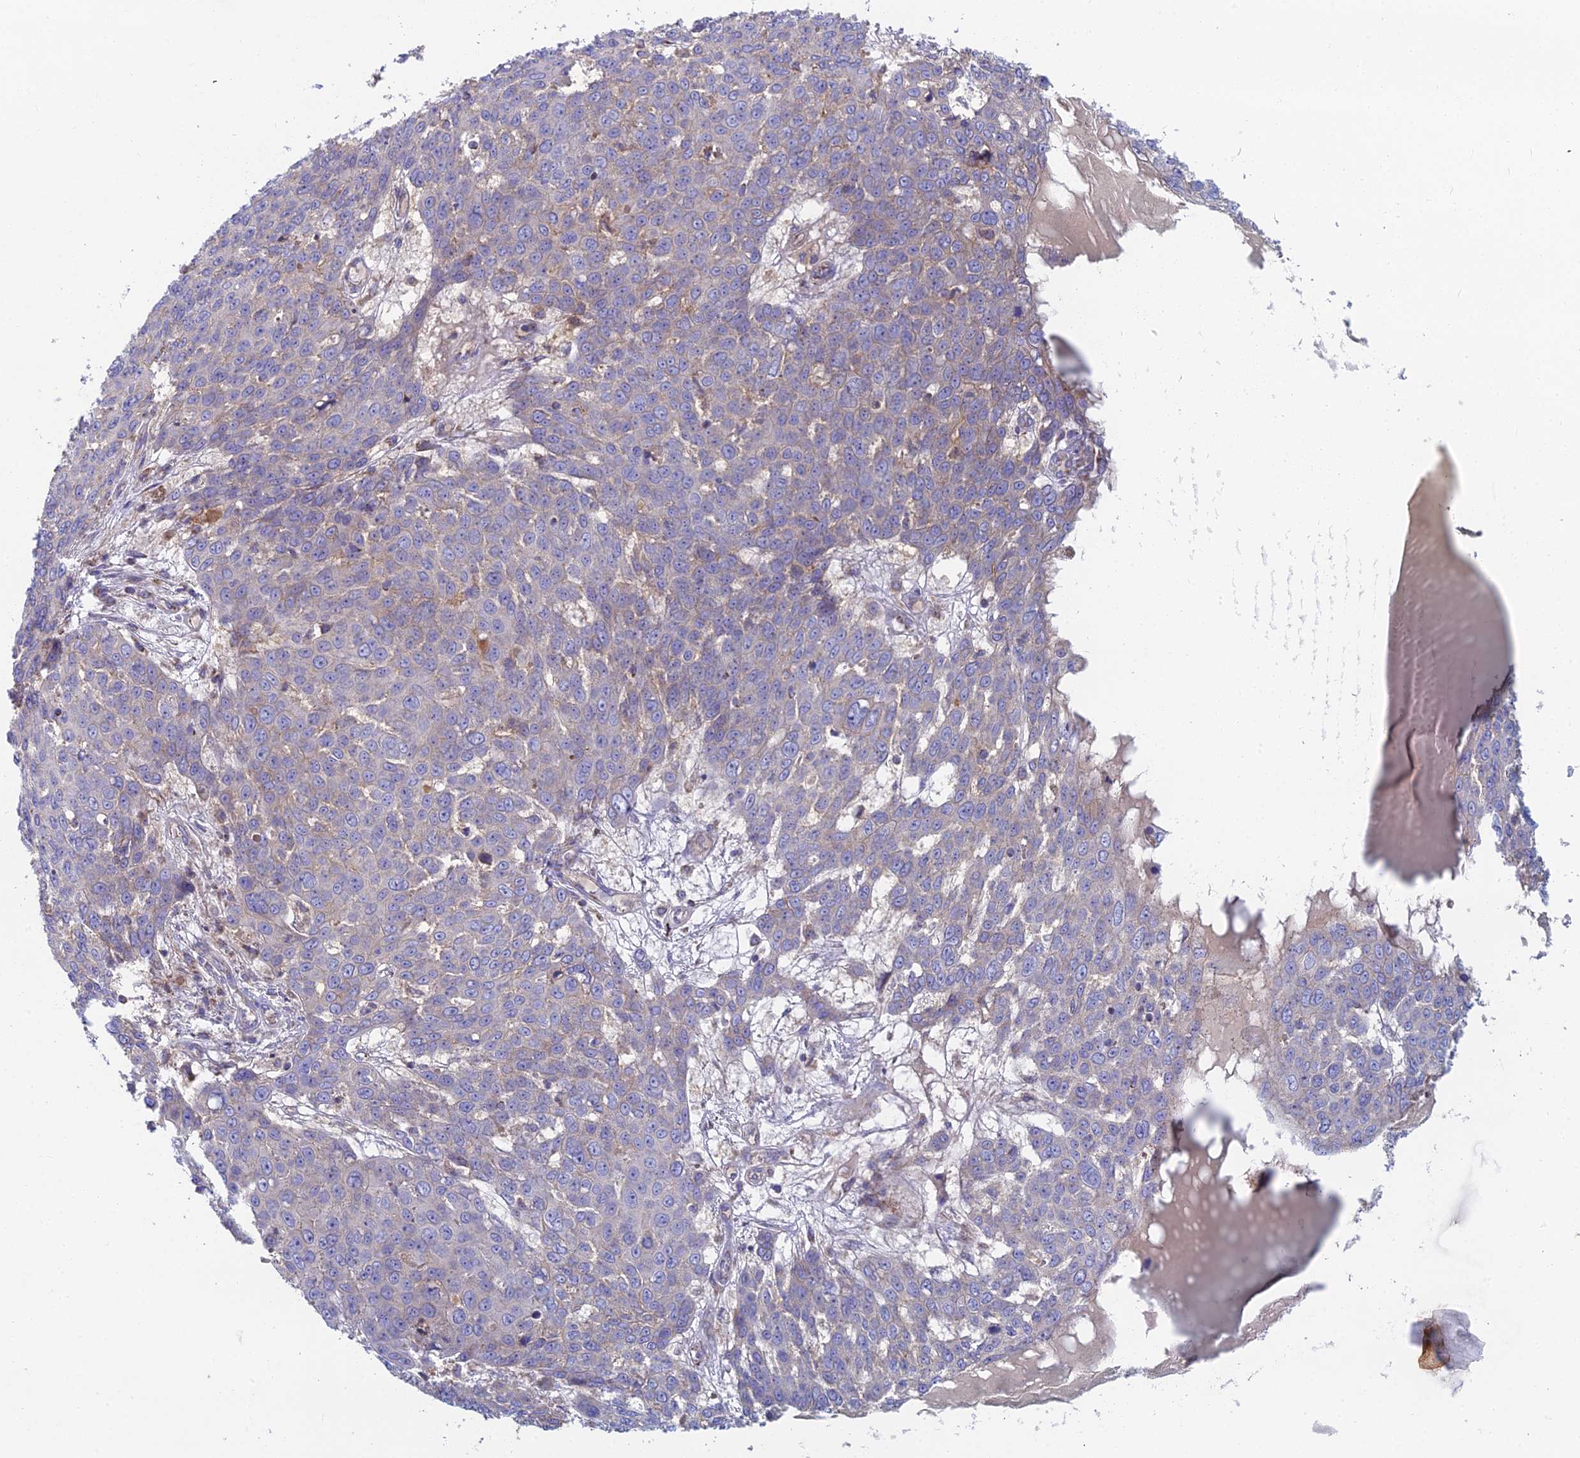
{"staining": {"intensity": "negative", "quantity": "none", "location": "none"}, "tissue": "skin cancer", "cell_type": "Tumor cells", "image_type": "cancer", "snomed": [{"axis": "morphology", "description": "Squamous cell carcinoma, NOS"}, {"axis": "topography", "description": "Skin"}], "caption": "Skin cancer was stained to show a protein in brown. There is no significant expression in tumor cells.", "gene": "IFTAP", "patient": {"sex": "male", "age": 71}}